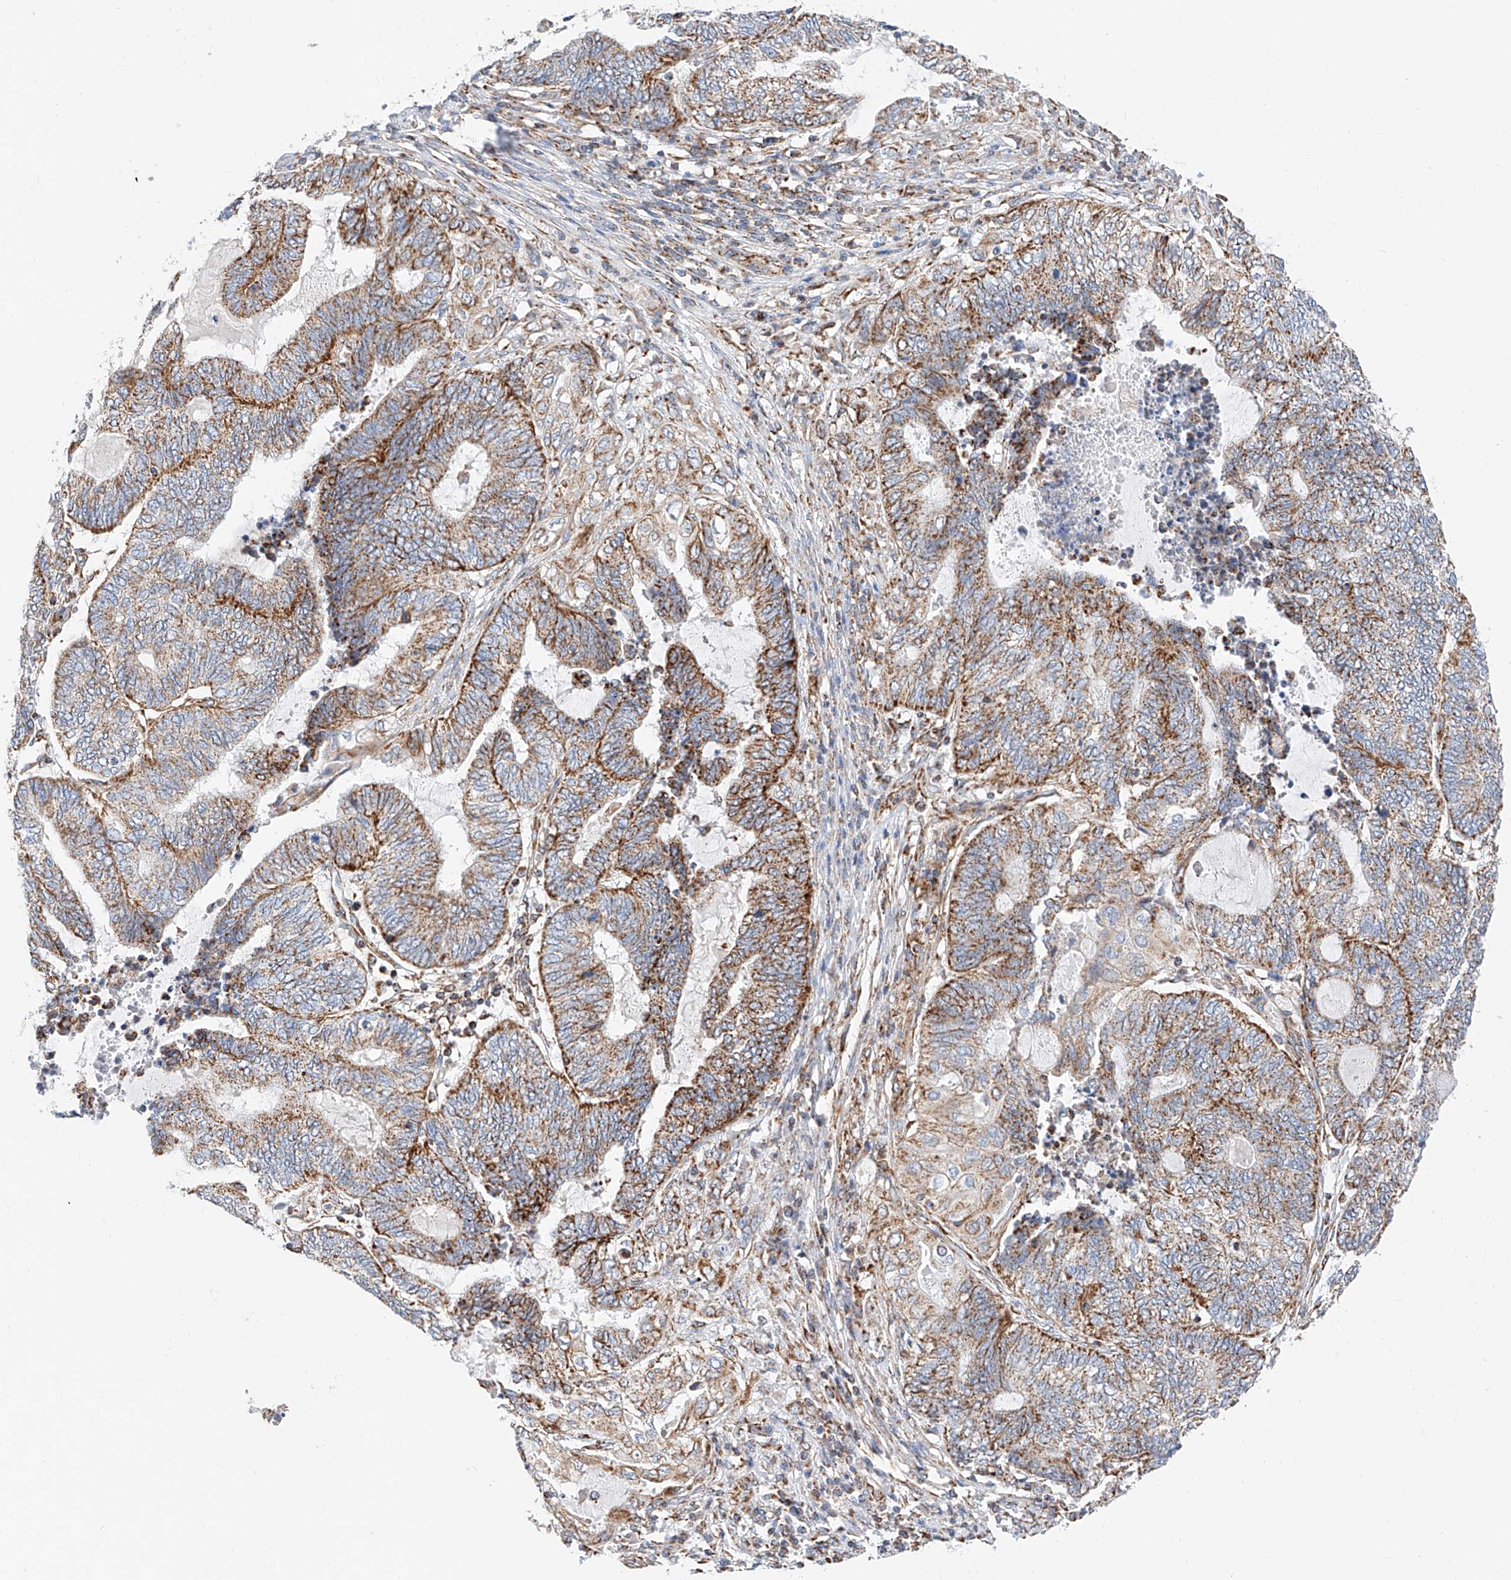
{"staining": {"intensity": "moderate", "quantity": ">75%", "location": "cytoplasmic/membranous"}, "tissue": "endometrial cancer", "cell_type": "Tumor cells", "image_type": "cancer", "snomed": [{"axis": "morphology", "description": "Adenocarcinoma, NOS"}, {"axis": "topography", "description": "Uterus"}, {"axis": "topography", "description": "Endometrium"}], "caption": "This image demonstrates endometrial adenocarcinoma stained with immunohistochemistry (IHC) to label a protein in brown. The cytoplasmic/membranous of tumor cells show moderate positivity for the protein. Nuclei are counter-stained blue.", "gene": "NDUFV3", "patient": {"sex": "female", "age": 70}}